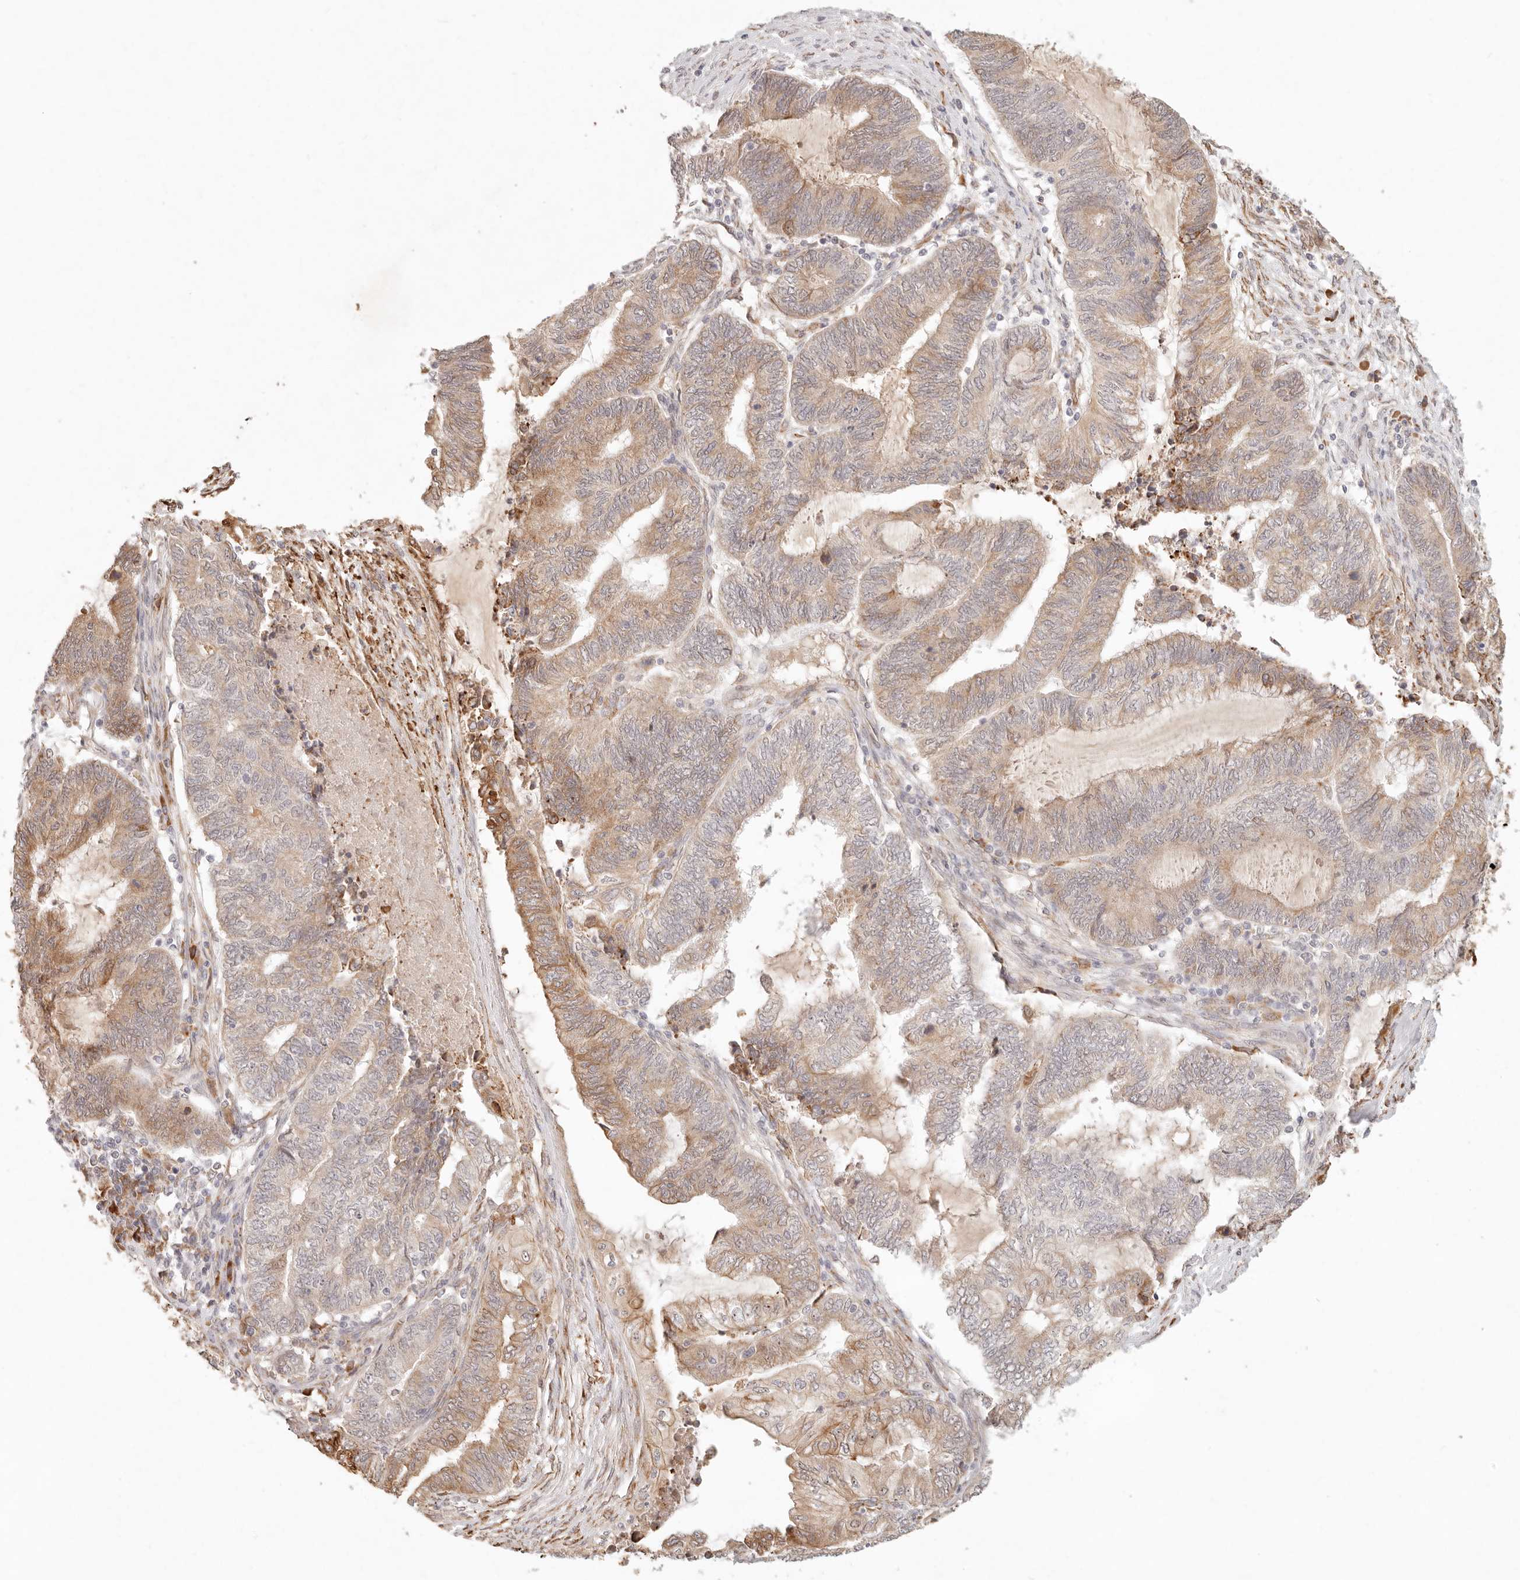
{"staining": {"intensity": "moderate", "quantity": "25%-75%", "location": "cytoplasmic/membranous"}, "tissue": "endometrial cancer", "cell_type": "Tumor cells", "image_type": "cancer", "snomed": [{"axis": "morphology", "description": "Adenocarcinoma, NOS"}, {"axis": "topography", "description": "Uterus"}, {"axis": "topography", "description": "Endometrium"}], "caption": "This histopathology image reveals IHC staining of human endometrial cancer (adenocarcinoma), with medium moderate cytoplasmic/membranous staining in approximately 25%-75% of tumor cells.", "gene": "C1orf127", "patient": {"sex": "female", "age": 70}}